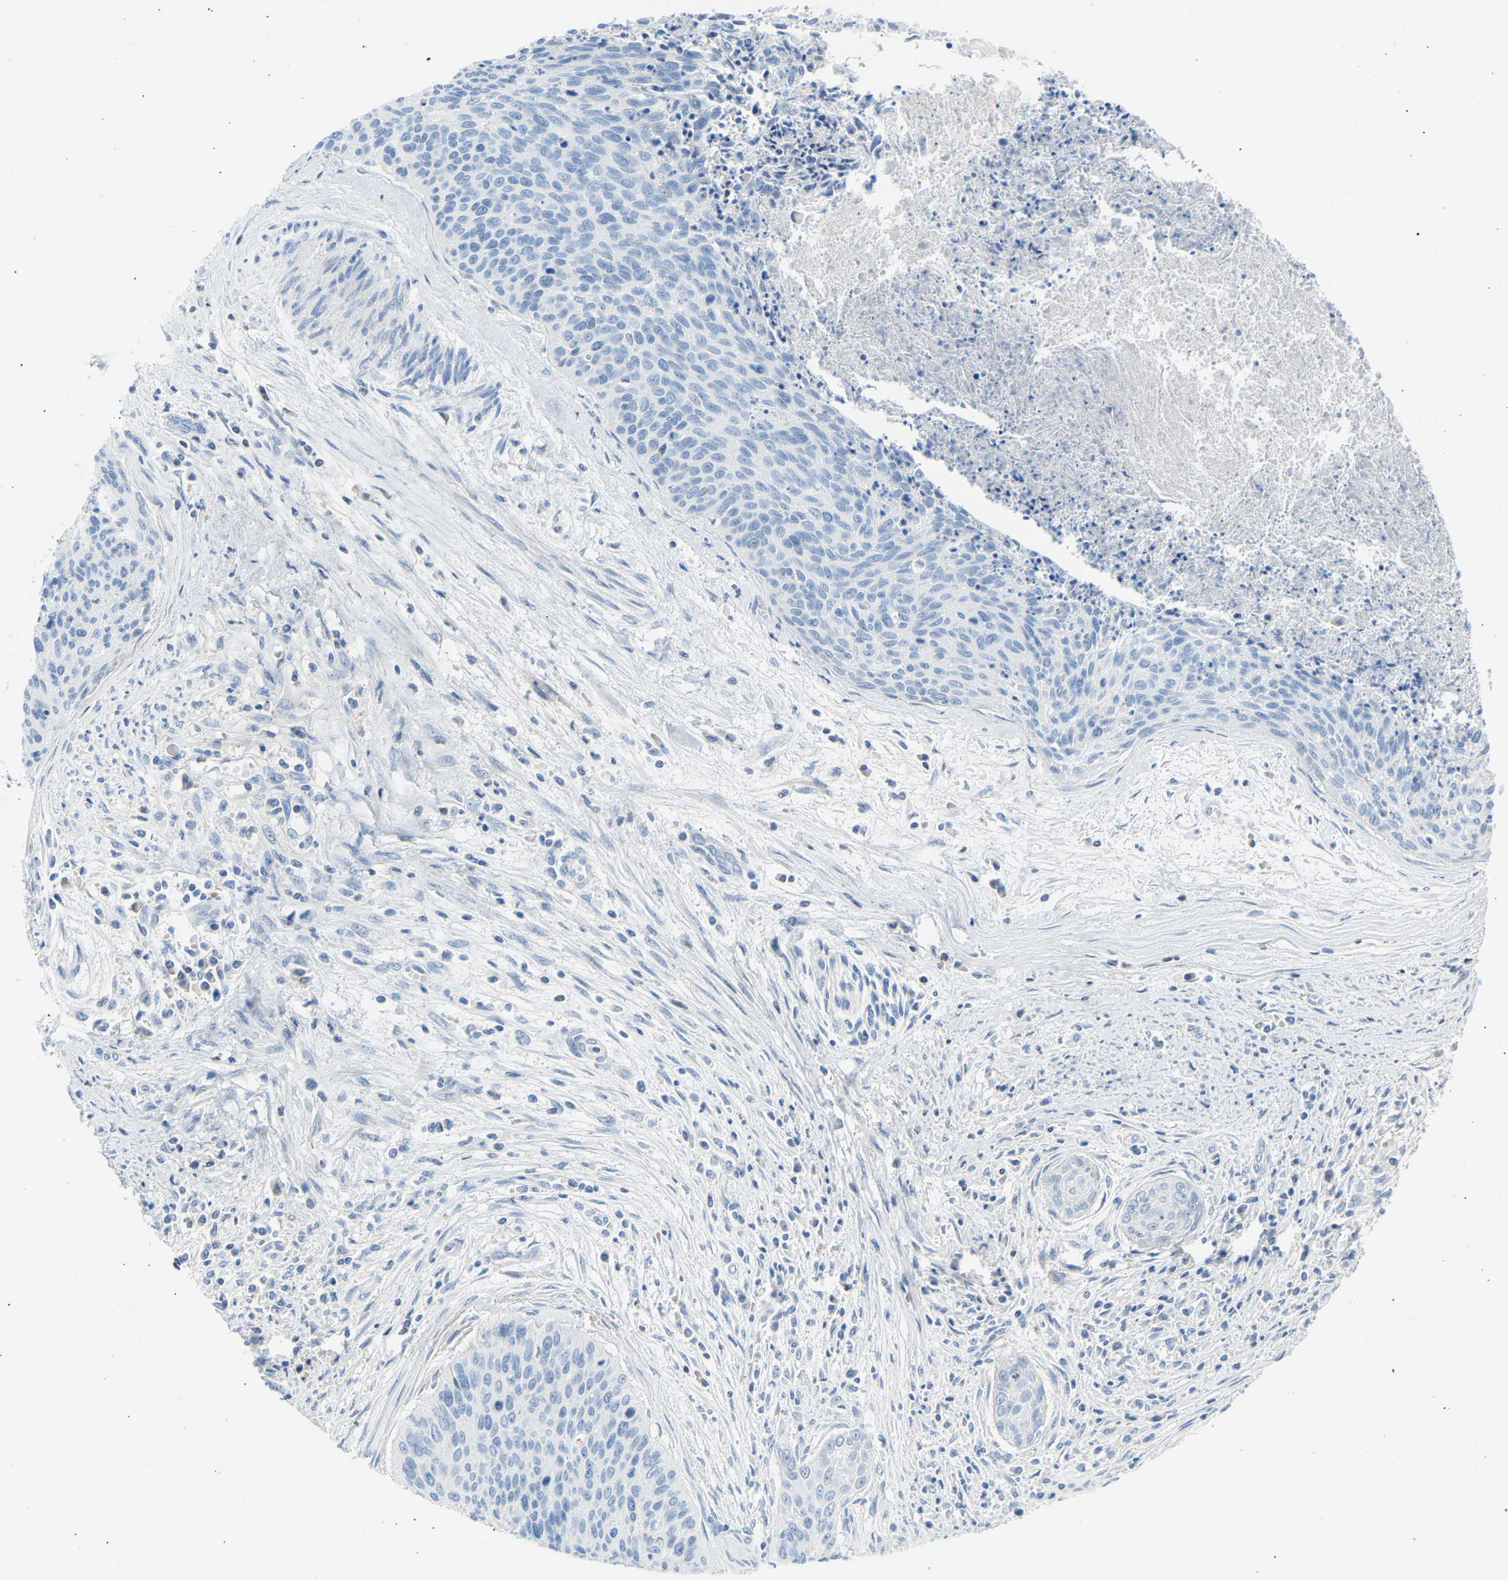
{"staining": {"intensity": "negative", "quantity": "none", "location": "none"}, "tissue": "cervical cancer", "cell_type": "Tumor cells", "image_type": "cancer", "snomed": [{"axis": "morphology", "description": "Squamous cell carcinoma, NOS"}, {"axis": "topography", "description": "Cervix"}], "caption": "The immunohistochemistry photomicrograph has no significant positivity in tumor cells of cervical squamous cell carcinoma tissue. Brightfield microscopy of immunohistochemistry (IHC) stained with DAB (brown) and hematoxylin (blue), captured at high magnification.", "gene": "GNAS", "patient": {"sex": "female", "age": 55}}